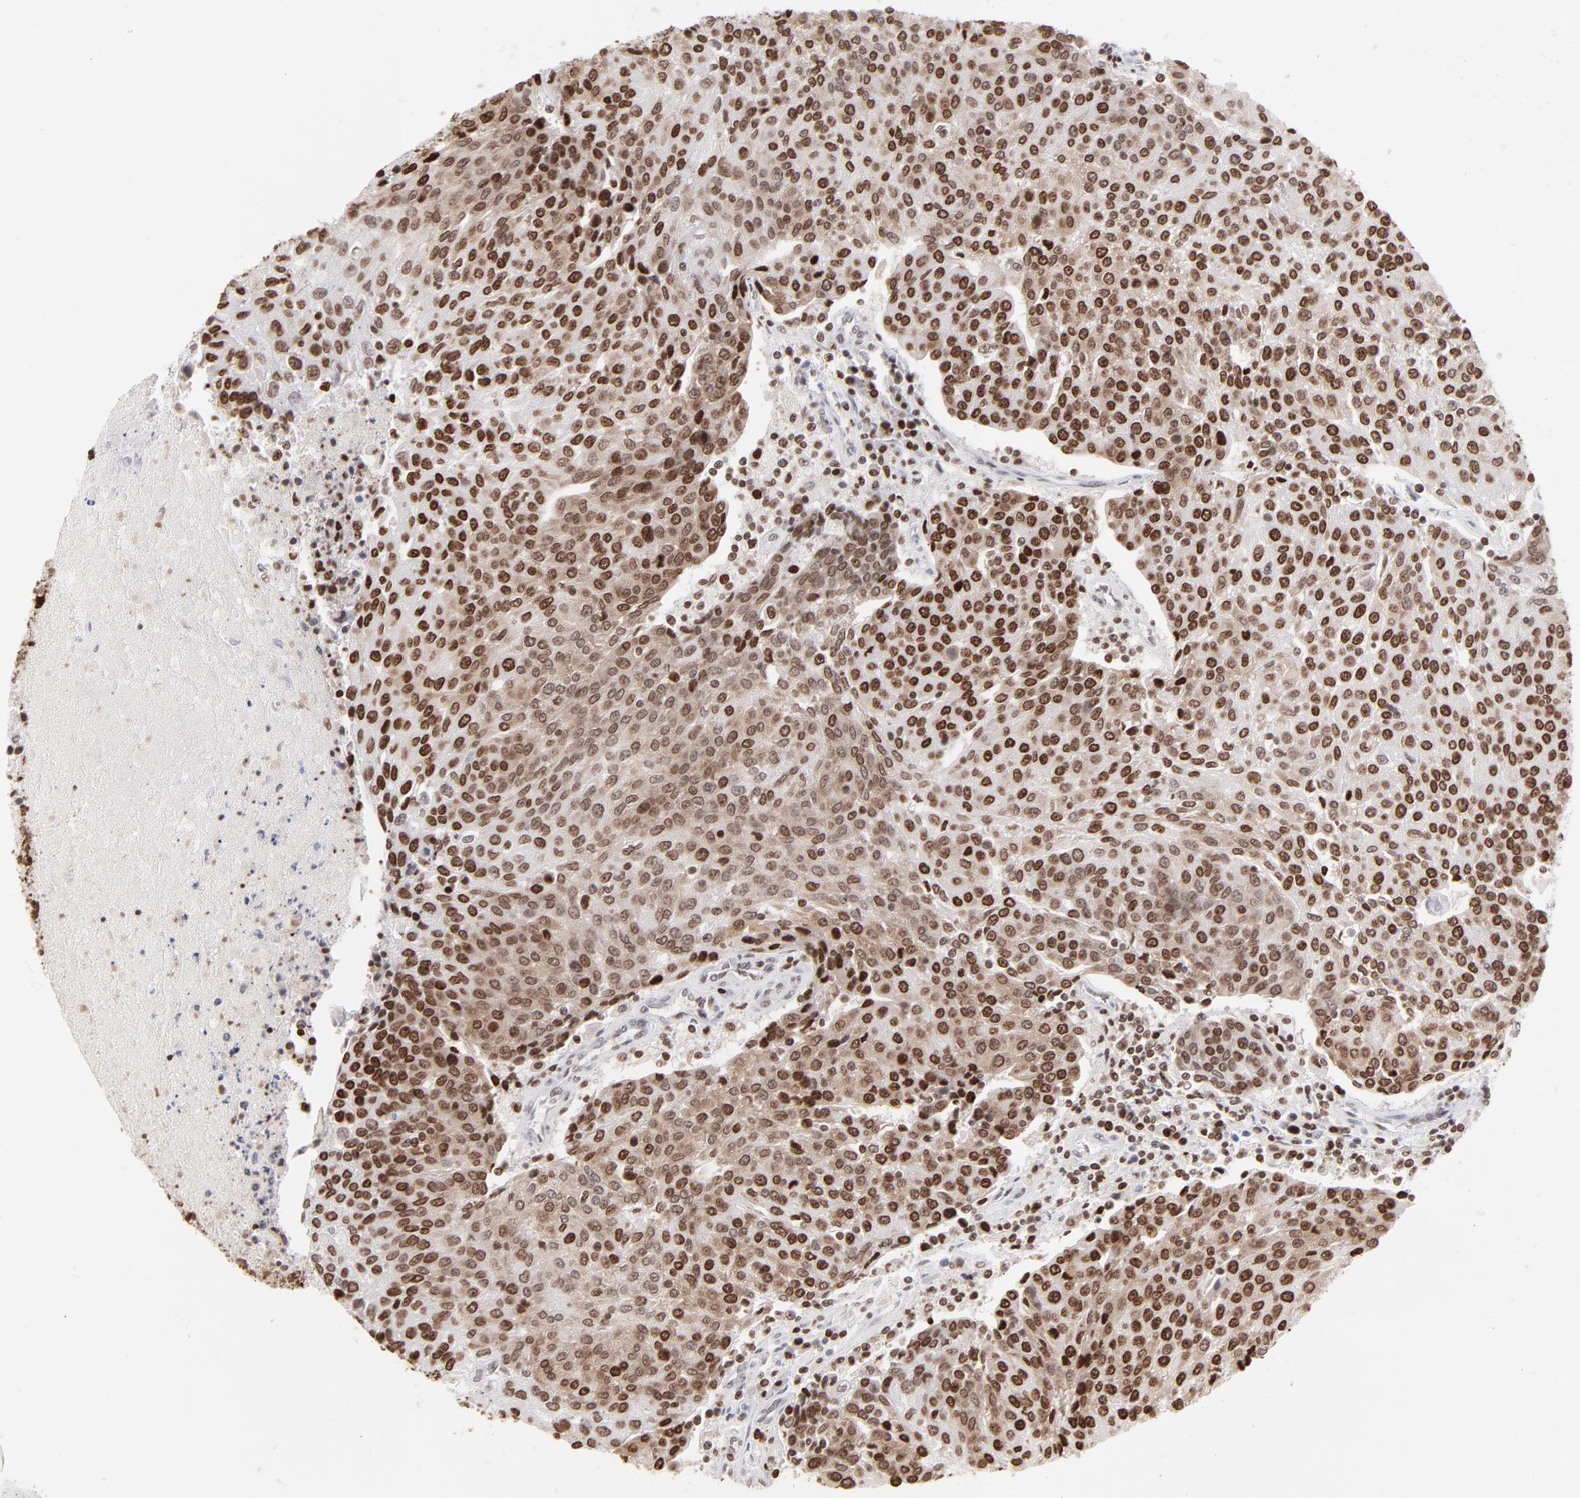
{"staining": {"intensity": "strong", "quantity": ">75%", "location": "cytoplasmic/membranous,nuclear"}, "tissue": "urothelial cancer", "cell_type": "Tumor cells", "image_type": "cancer", "snomed": [{"axis": "morphology", "description": "Urothelial carcinoma, High grade"}, {"axis": "topography", "description": "Urinary bladder"}], "caption": "High-grade urothelial carcinoma stained for a protein reveals strong cytoplasmic/membranous and nuclear positivity in tumor cells. (brown staining indicates protein expression, while blue staining denotes nuclei).", "gene": "PARP1", "patient": {"sex": "female", "age": 85}}